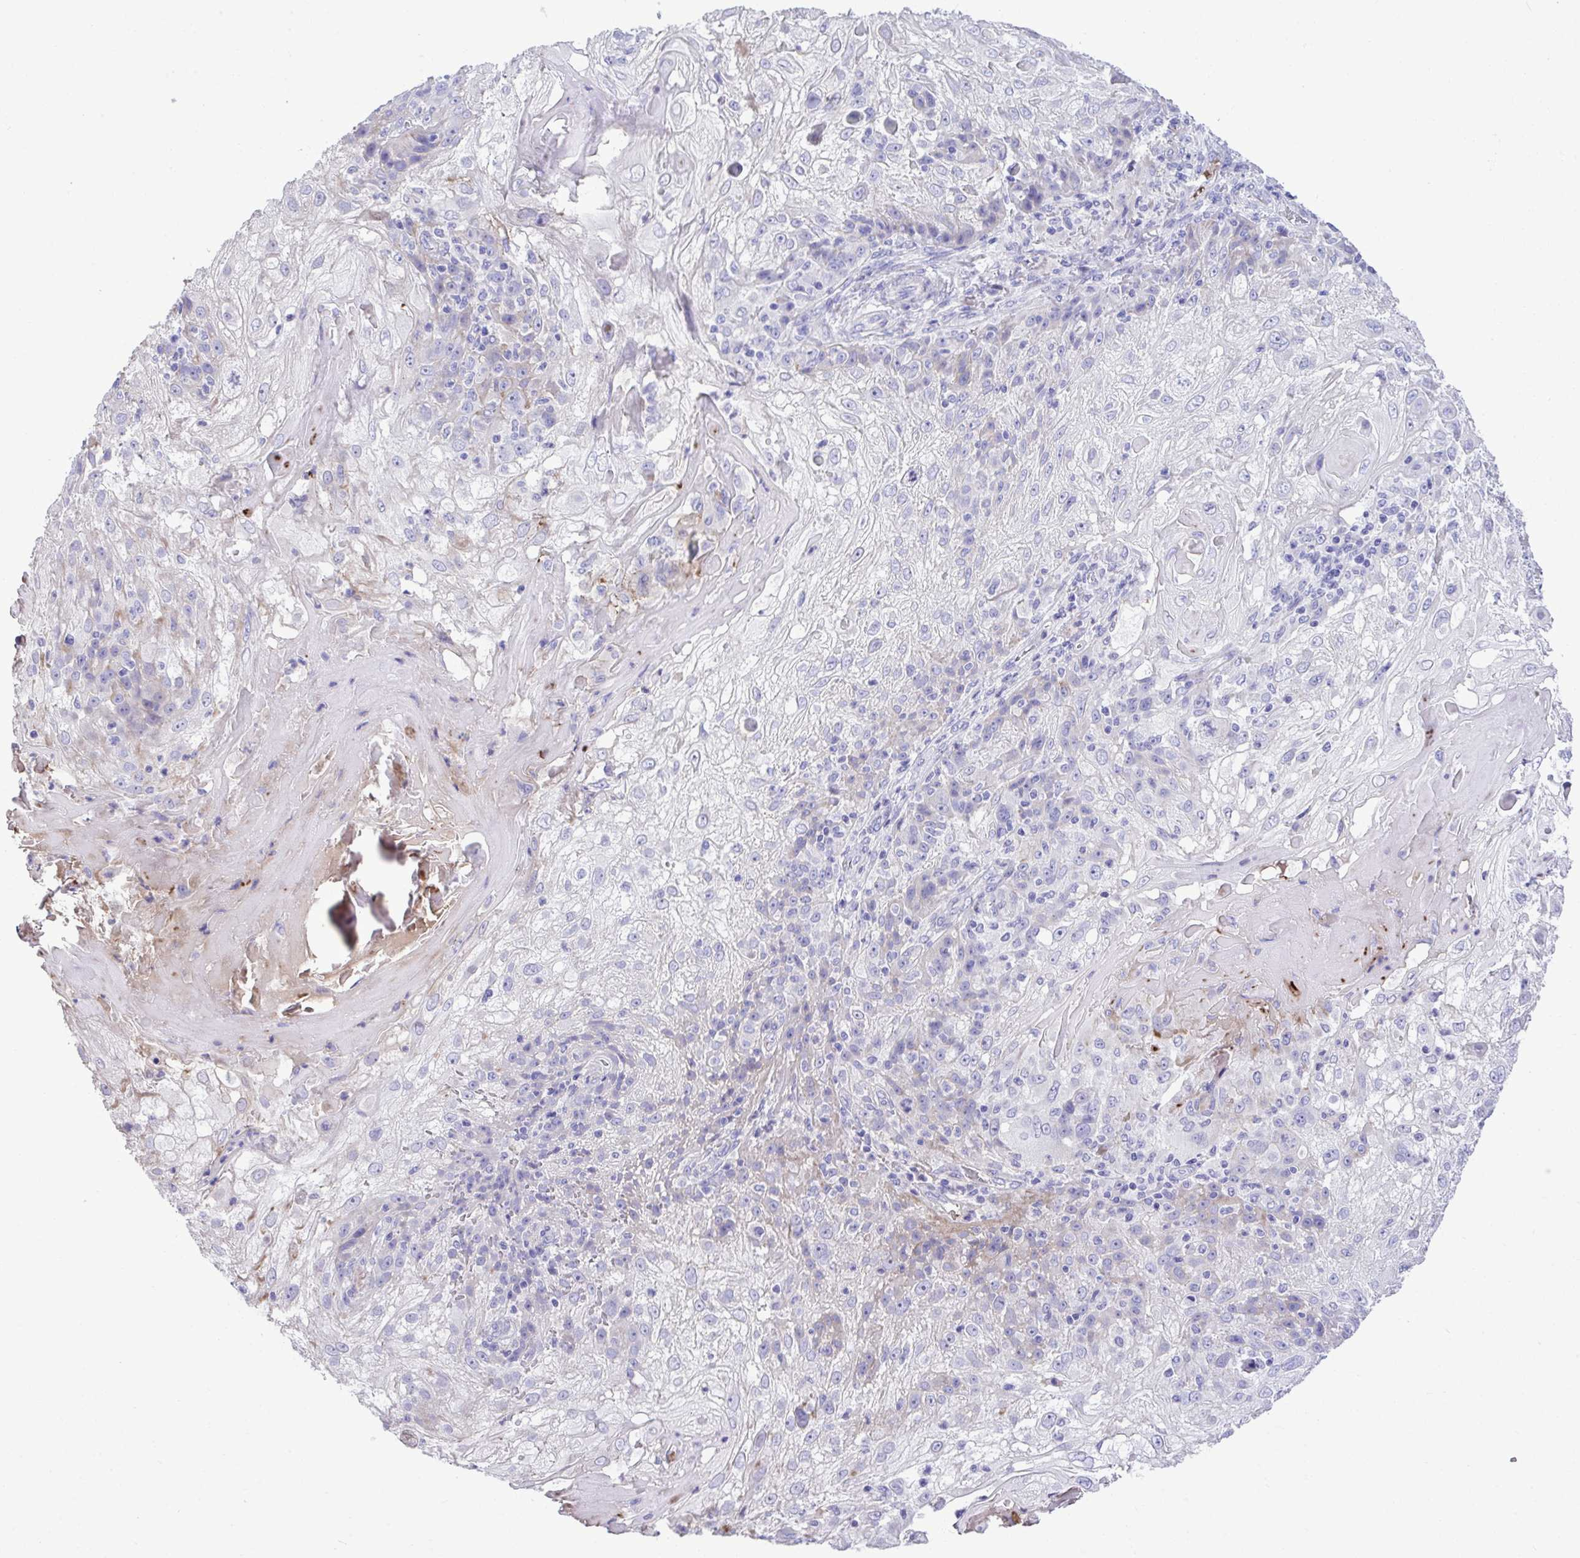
{"staining": {"intensity": "negative", "quantity": "none", "location": "none"}, "tissue": "skin cancer", "cell_type": "Tumor cells", "image_type": "cancer", "snomed": [{"axis": "morphology", "description": "Normal tissue, NOS"}, {"axis": "morphology", "description": "Squamous cell carcinoma, NOS"}, {"axis": "topography", "description": "Skin"}], "caption": "The micrograph displays no significant positivity in tumor cells of skin cancer (squamous cell carcinoma).", "gene": "HRG", "patient": {"sex": "female", "age": 83}}